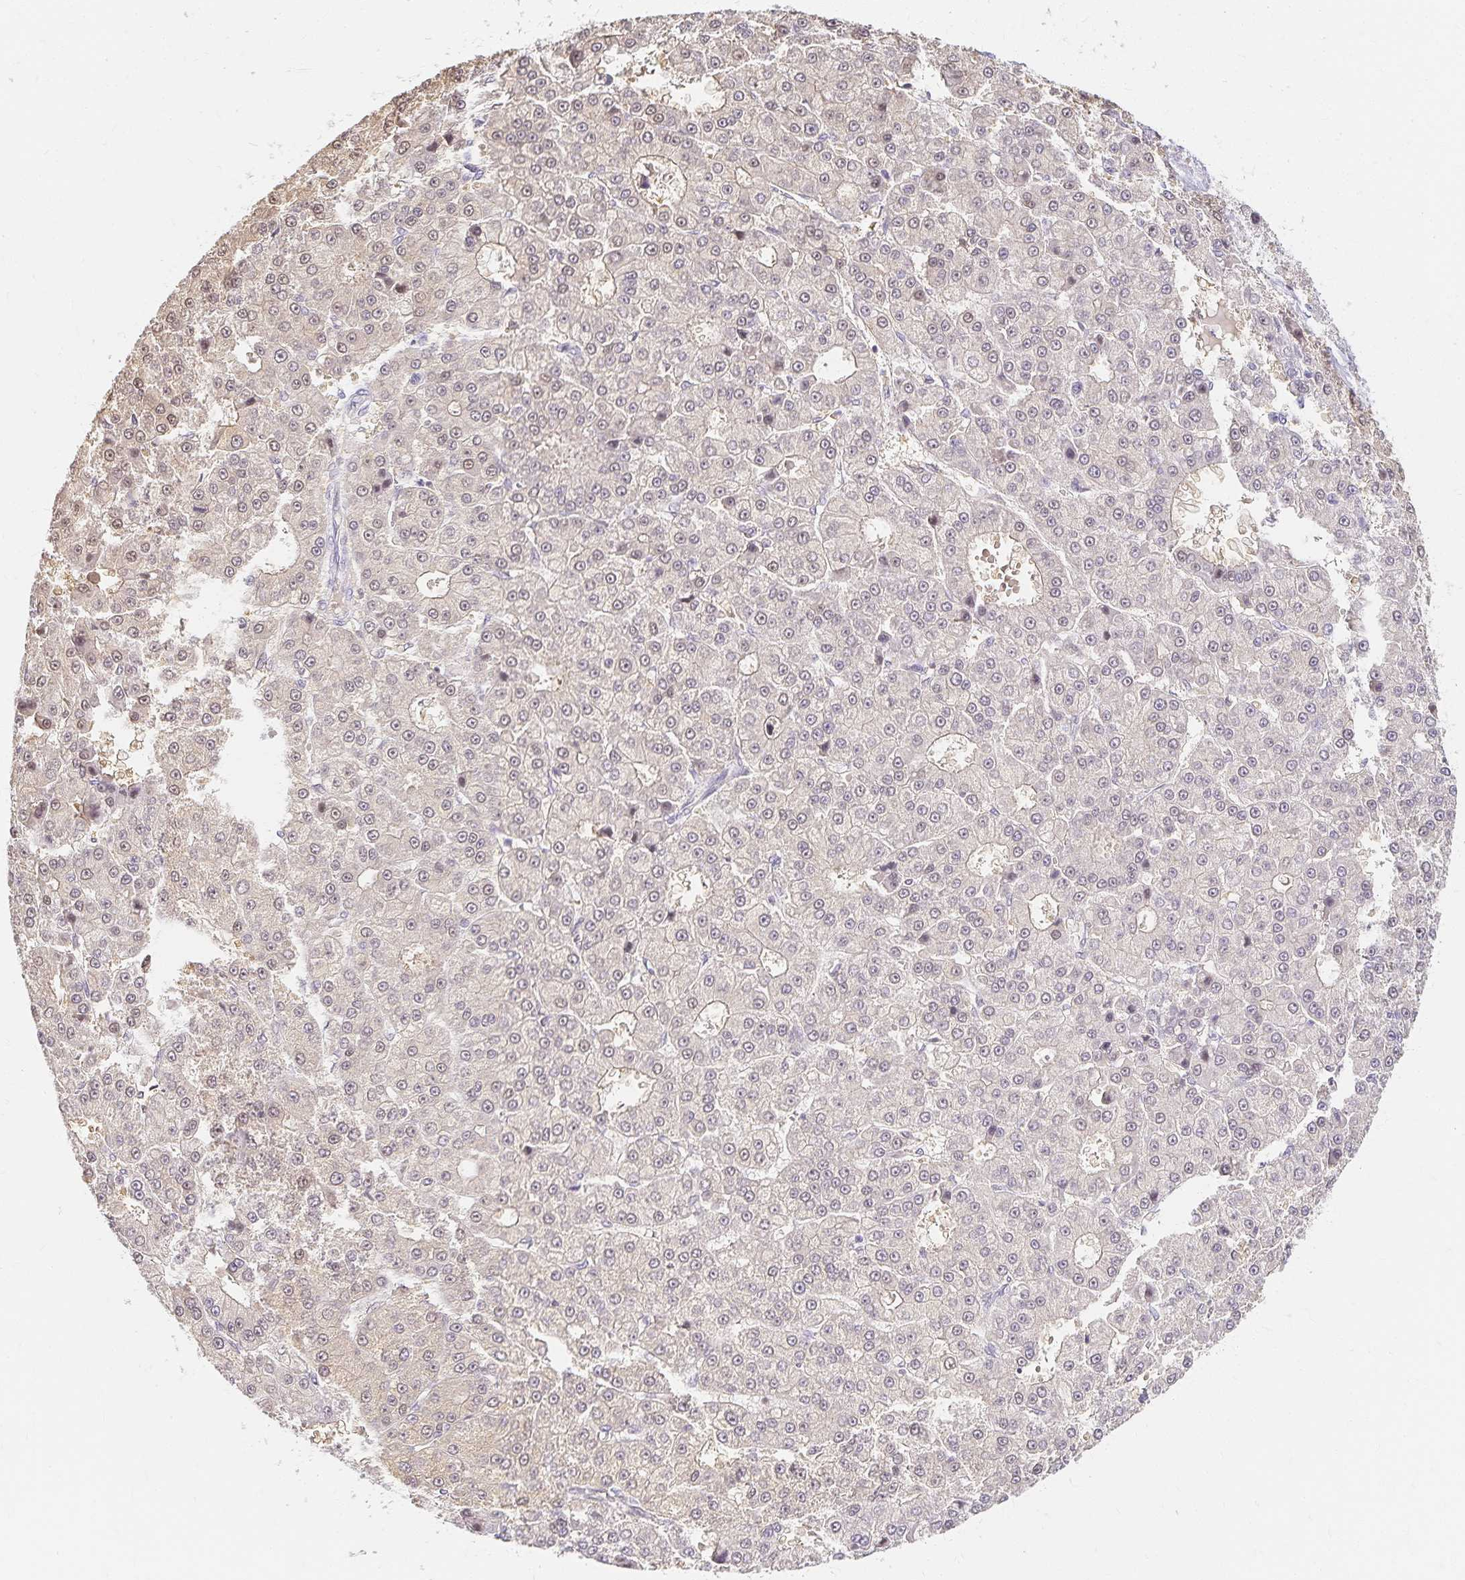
{"staining": {"intensity": "weak", "quantity": "<25%", "location": "cytoplasmic/membranous,nuclear"}, "tissue": "liver cancer", "cell_type": "Tumor cells", "image_type": "cancer", "snomed": [{"axis": "morphology", "description": "Carcinoma, Hepatocellular, NOS"}, {"axis": "topography", "description": "Liver"}], "caption": "Immunohistochemical staining of hepatocellular carcinoma (liver) exhibits no significant expression in tumor cells.", "gene": "AZGP1", "patient": {"sex": "male", "age": 70}}